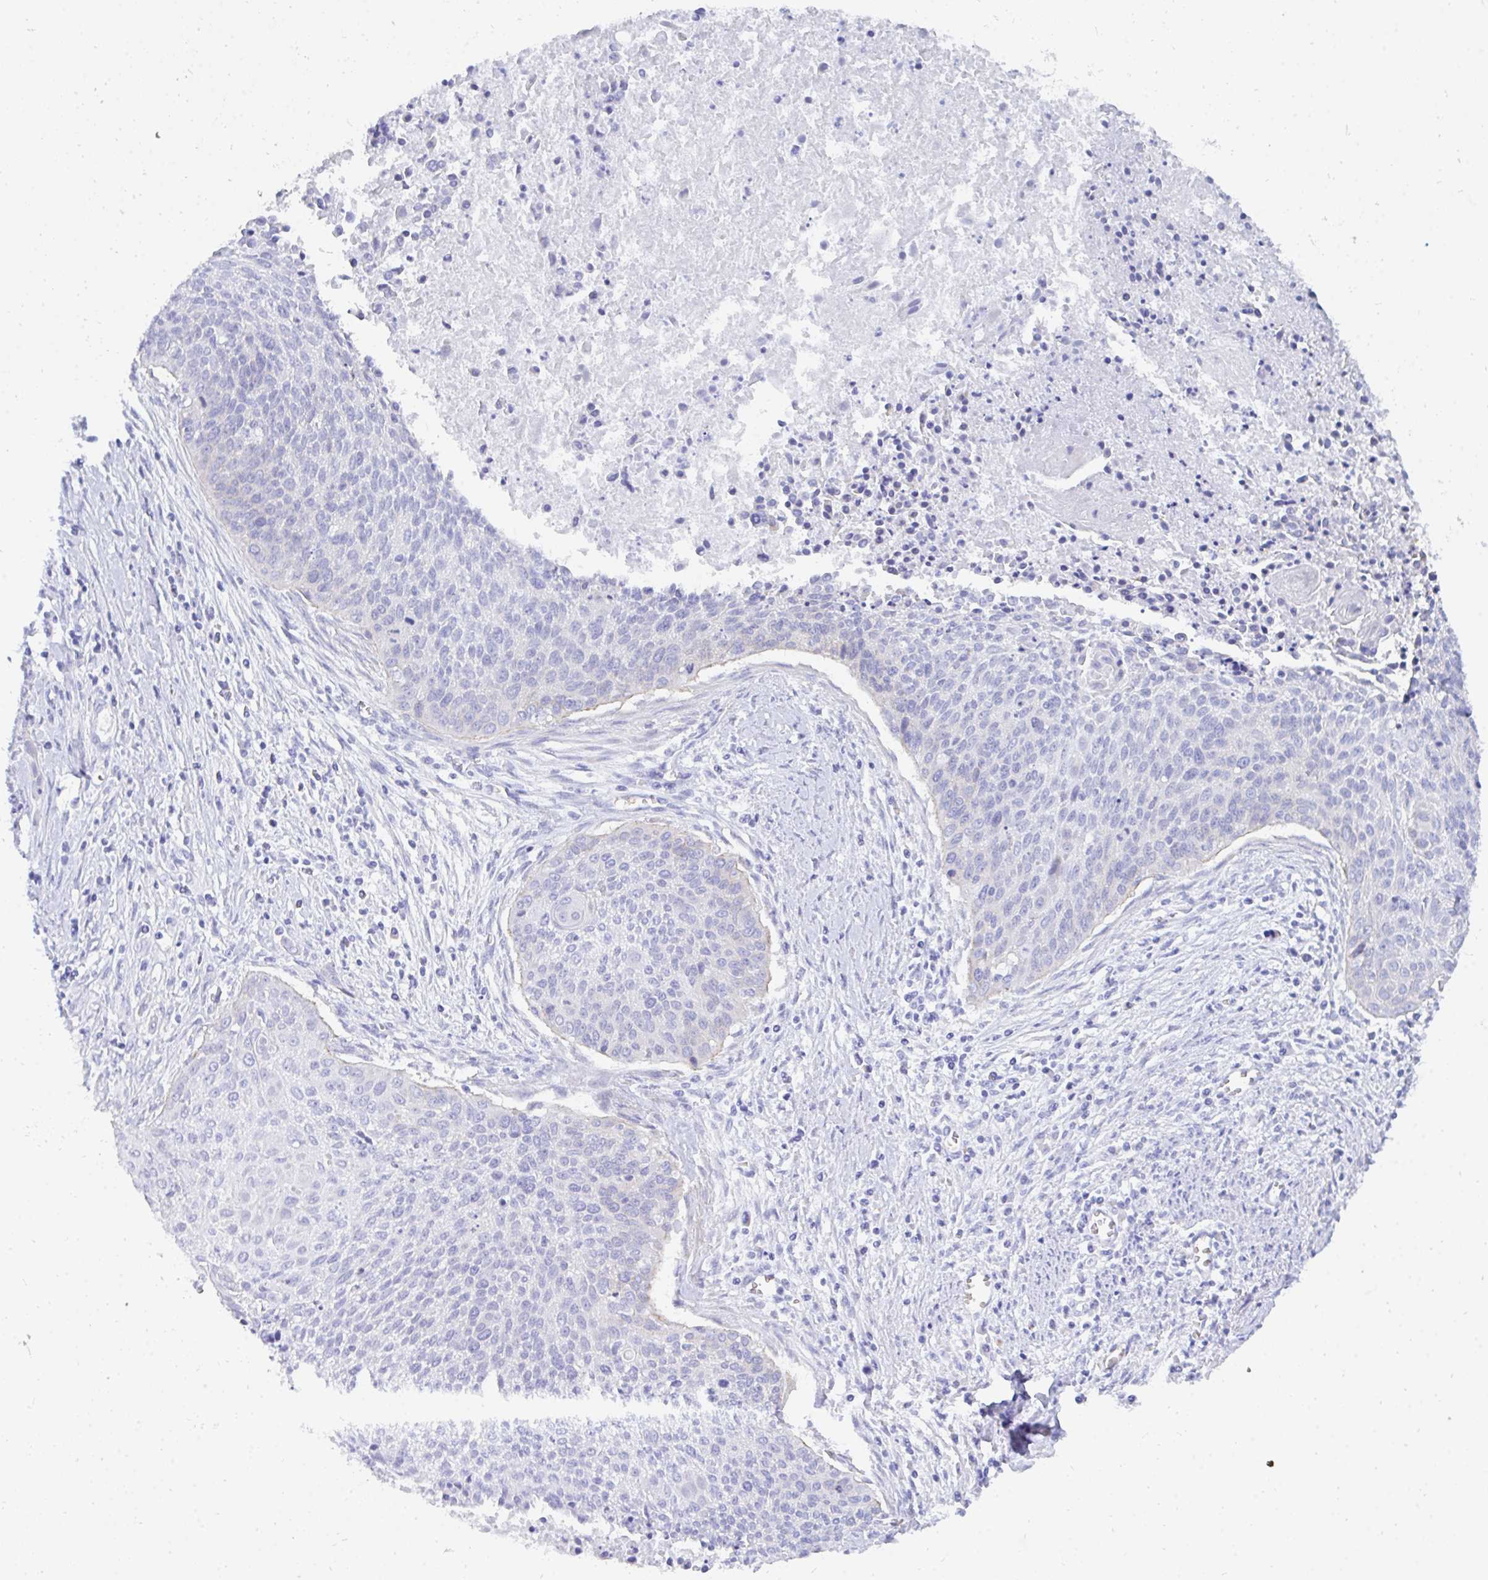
{"staining": {"intensity": "negative", "quantity": "none", "location": "none"}, "tissue": "cervical cancer", "cell_type": "Tumor cells", "image_type": "cancer", "snomed": [{"axis": "morphology", "description": "Squamous cell carcinoma, NOS"}, {"axis": "topography", "description": "Cervix"}], "caption": "Immunohistochemical staining of human cervical squamous cell carcinoma reveals no significant positivity in tumor cells.", "gene": "MROH2B", "patient": {"sex": "female", "age": 55}}